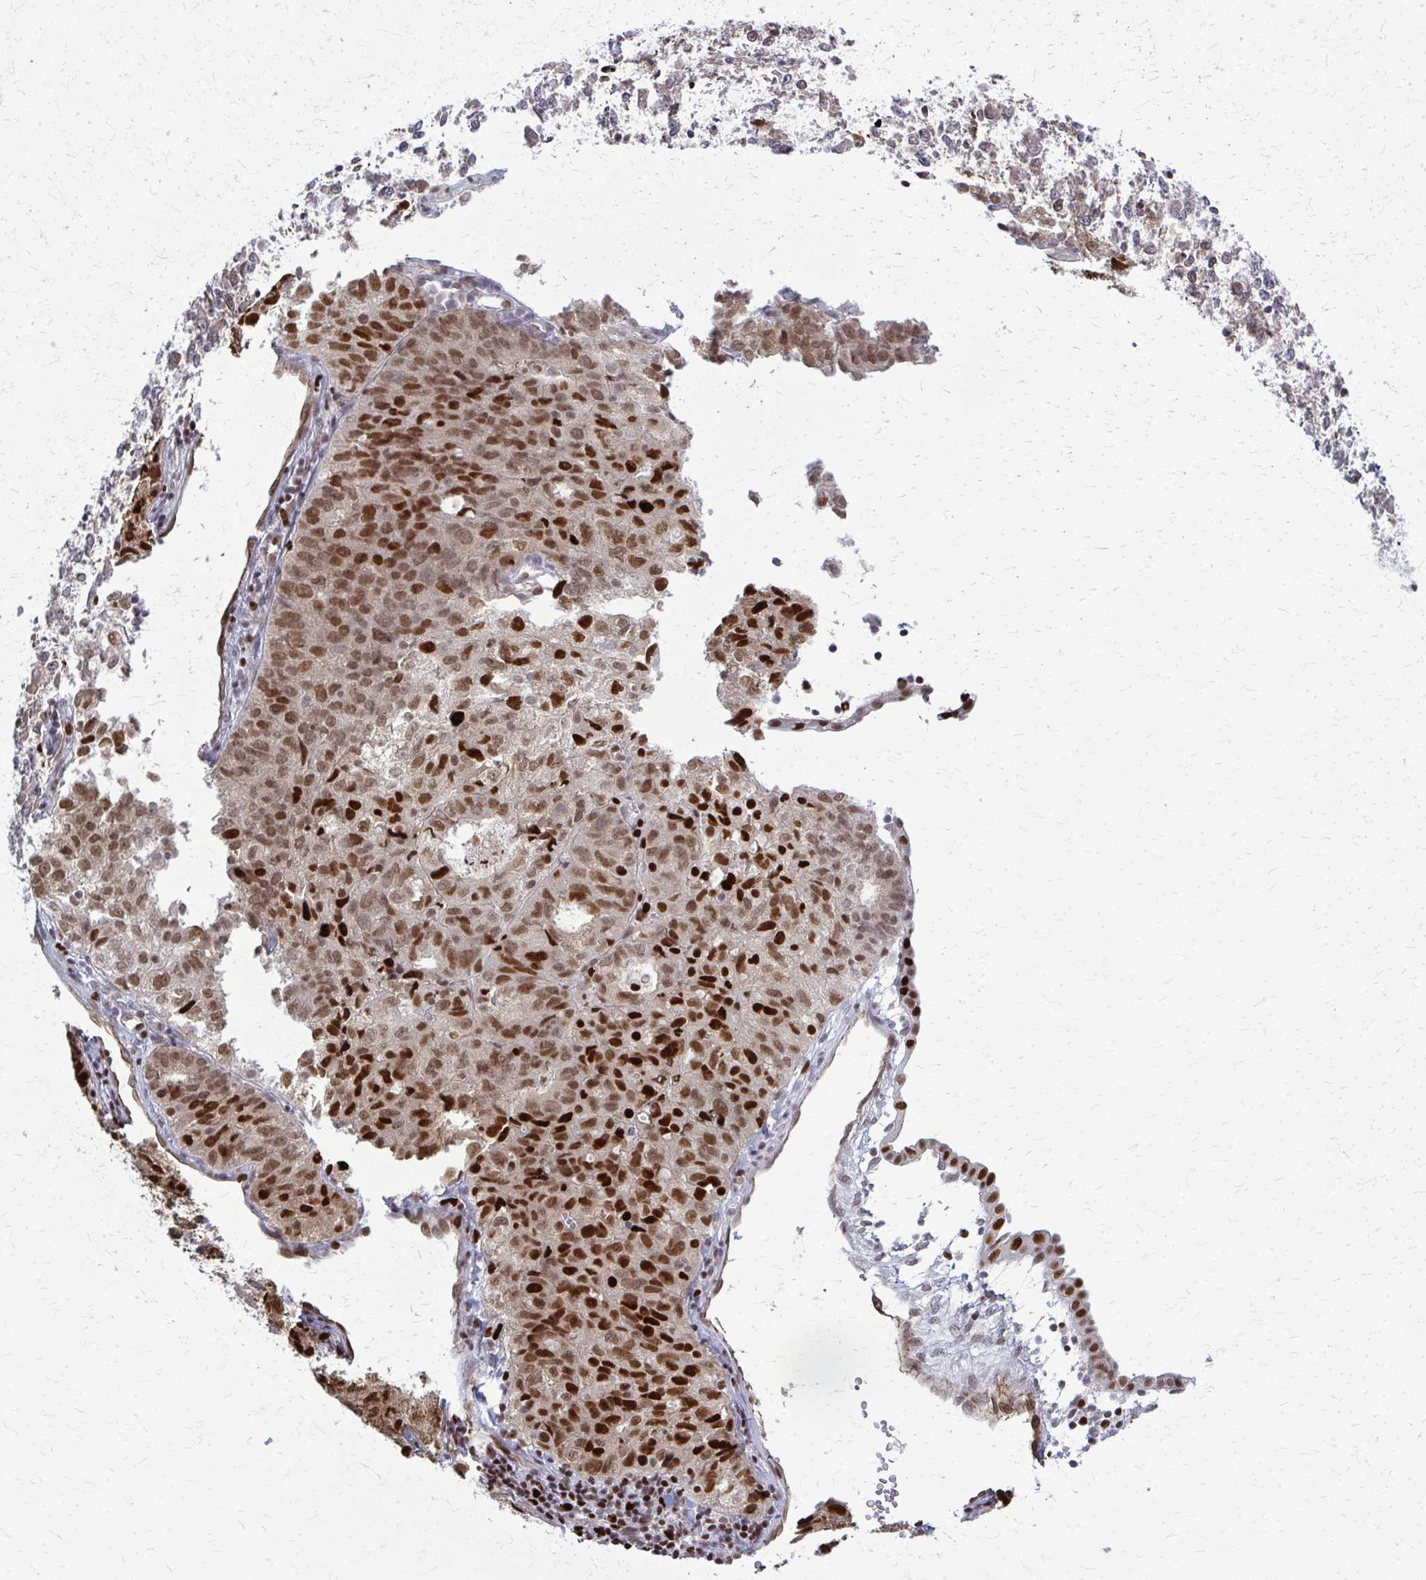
{"staining": {"intensity": "strong", "quantity": ">75%", "location": "nuclear"}, "tissue": "endometrial cancer", "cell_type": "Tumor cells", "image_type": "cancer", "snomed": [{"axis": "morphology", "description": "Adenocarcinoma, NOS"}, {"axis": "topography", "description": "Endometrium"}], "caption": "Protein analysis of endometrial cancer (adenocarcinoma) tissue reveals strong nuclear expression in approximately >75% of tumor cells.", "gene": "ZNF559", "patient": {"sex": "female", "age": 61}}